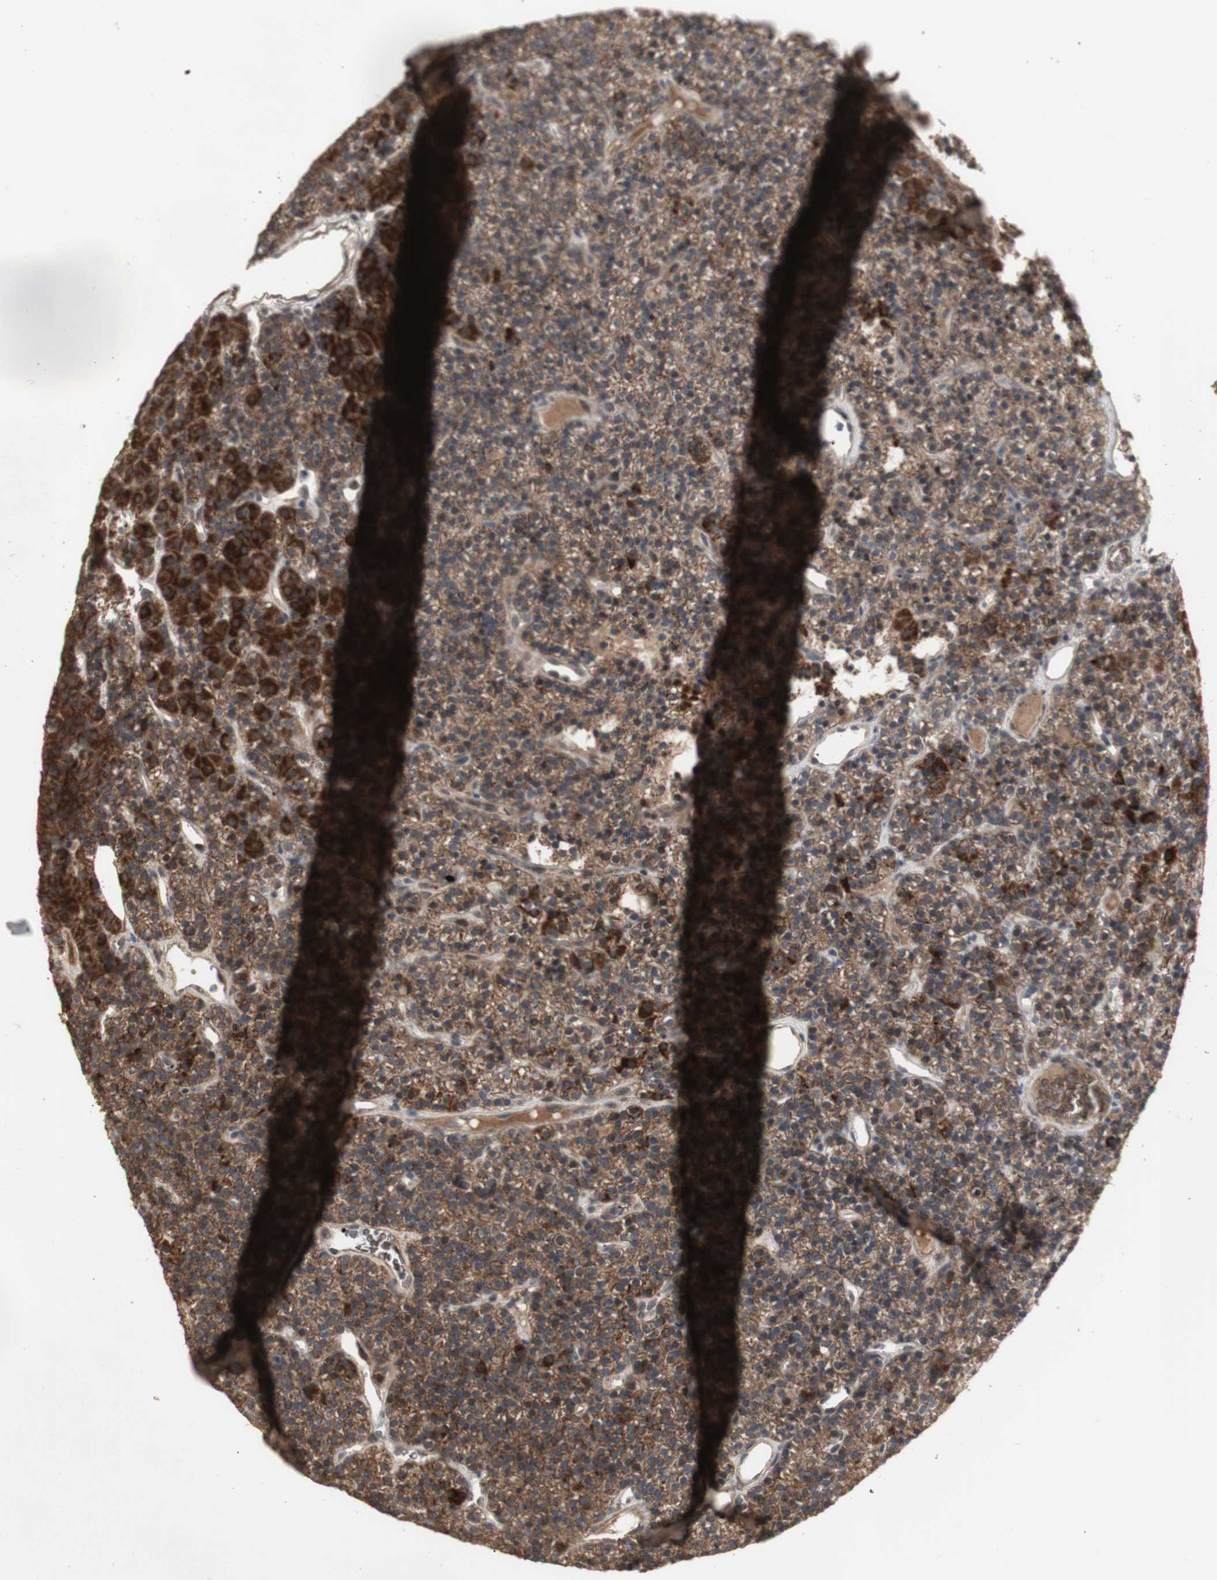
{"staining": {"intensity": "strong", "quantity": ">75%", "location": "cytoplasmic/membranous"}, "tissue": "parathyroid gland", "cell_type": "Glandular cells", "image_type": "normal", "snomed": [{"axis": "morphology", "description": "Normal tissue, NOS"}, {"axis": "morphology", "description": "Hyperplasia, NOS"}, {"axis": "topography", "description": "Parathyroid gland"}], "caption": "Protein analysis of unremarkable parathyroid gland shows strong cytoplasmic/membranous expression in about >75% of glandular cells. The protein of interest is shown in brown color, while the nuclei are stained blue.", "gene": "ALOX12", "patient": {"sex": "male", "age": 44}}